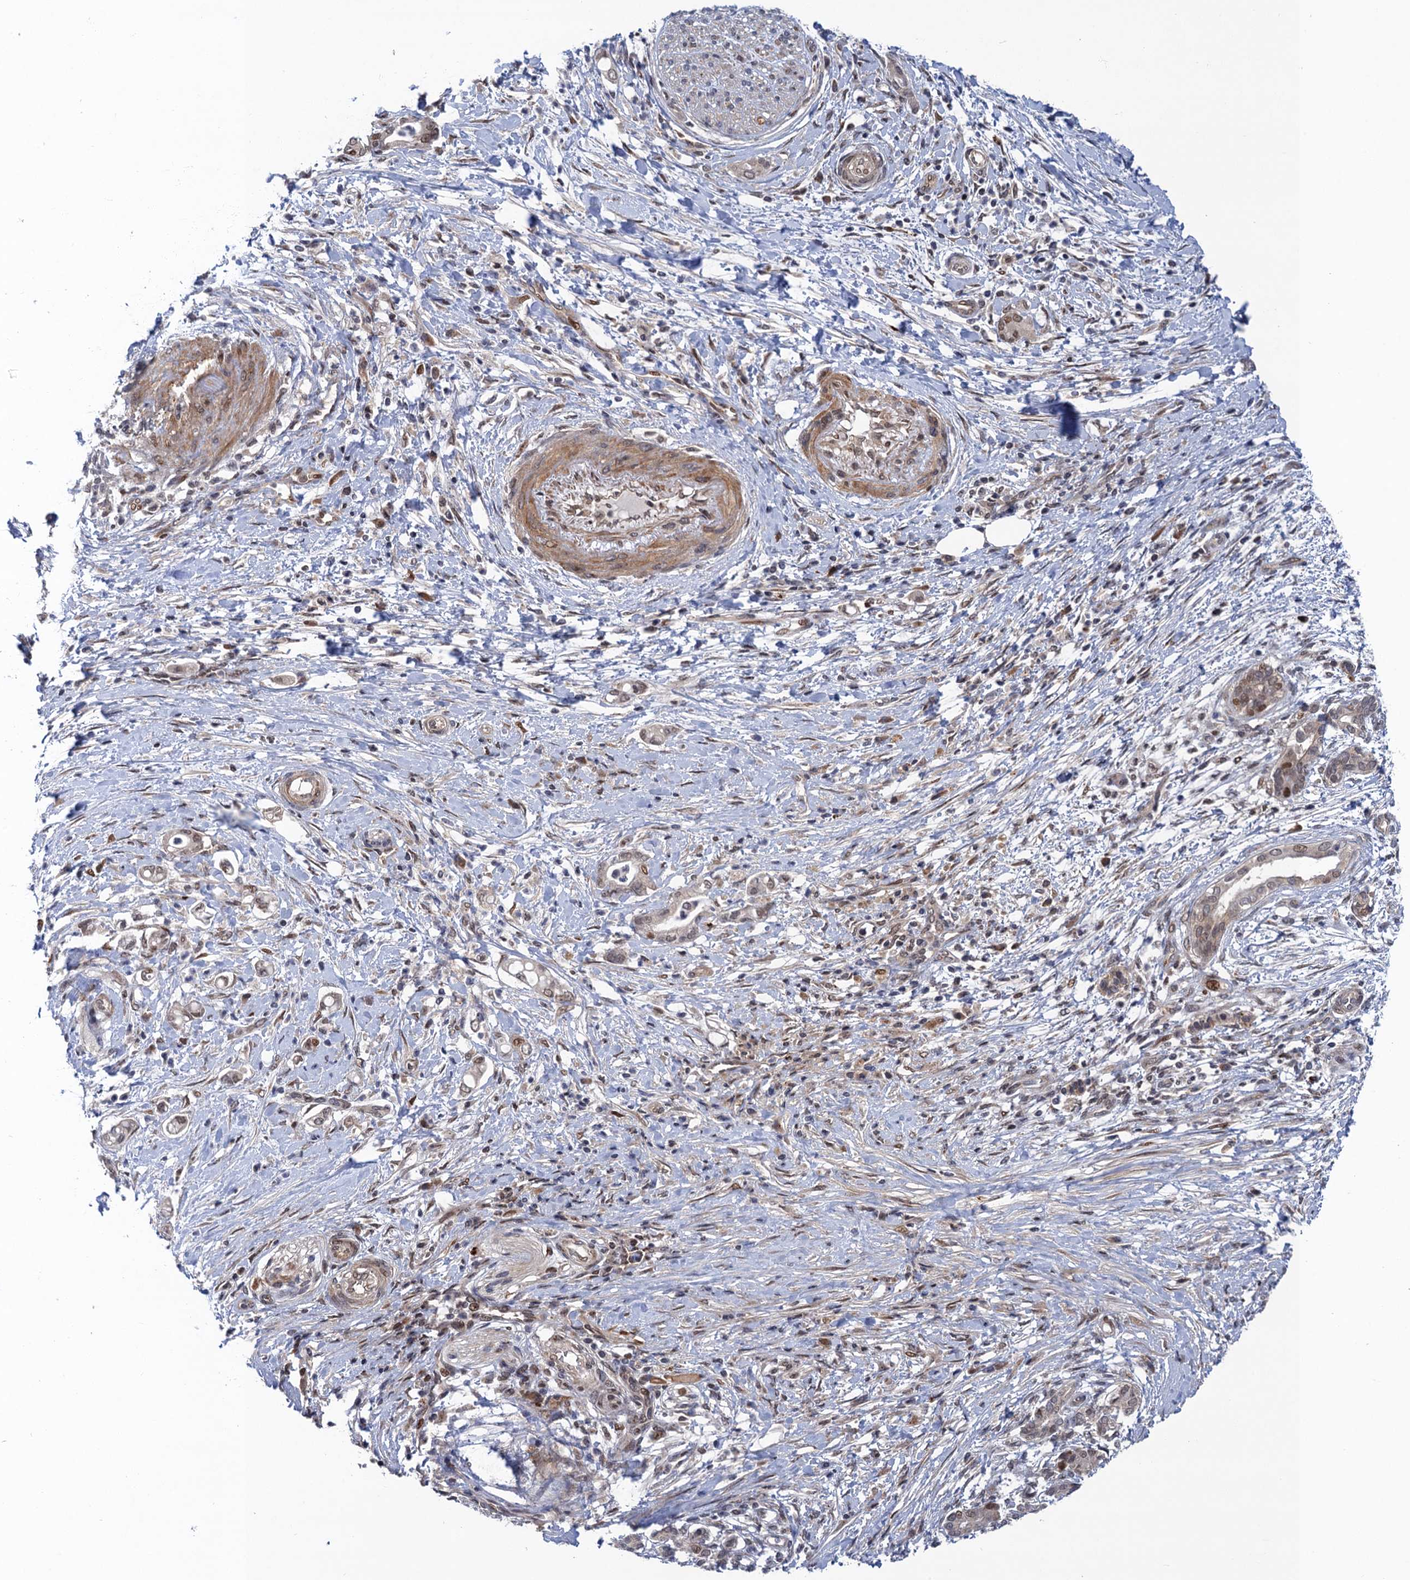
{"staining": {"intensity": "moderate", "quantity": "<25%", "location": "nuclear"}, "tissue": "pancreatic cancer", "cell_type": "Tumor cells", "image_type": "cancer", "snomed": [{"axis": "morphology", "description": "Adenocarcinoma, NOS"}, {"axis": "topography", "description": "Pancreas"}], "caption": "Pancreatic cancer (adenocarcinoma) was stained to show a protein in brown. There is low levels of moderate nuclear positivity in approximately <25% of tumor cells.", "gene": "NEK8", "patient": {"sex": "female", "age": 55}}